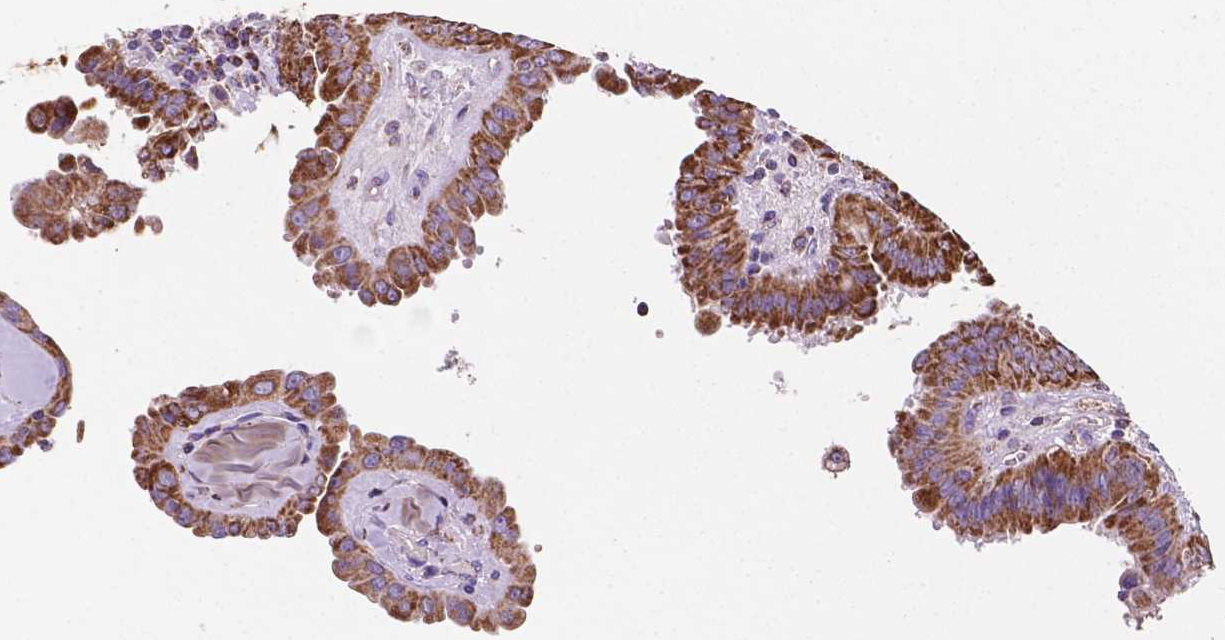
{"staining": {"intensity": "strong", "quantity": ">75%", "location": "cytoplasmic/membranous"}, "tissue": "thyroid cancer", "cell_type": "Tumor cells", "image_type": "cancer", "snomed": [{"axis": "morphology", "description": "Papillary adenocarcinoma, NOS"}, {"axis": "topography", "description": "Thyroid gland"}], "caption": "Human thyroid cancer stained with a protein marker shows strong staining in tumor cells.", "gene": "HSPD1", "patient": {"sex": "female", "age": 37}}